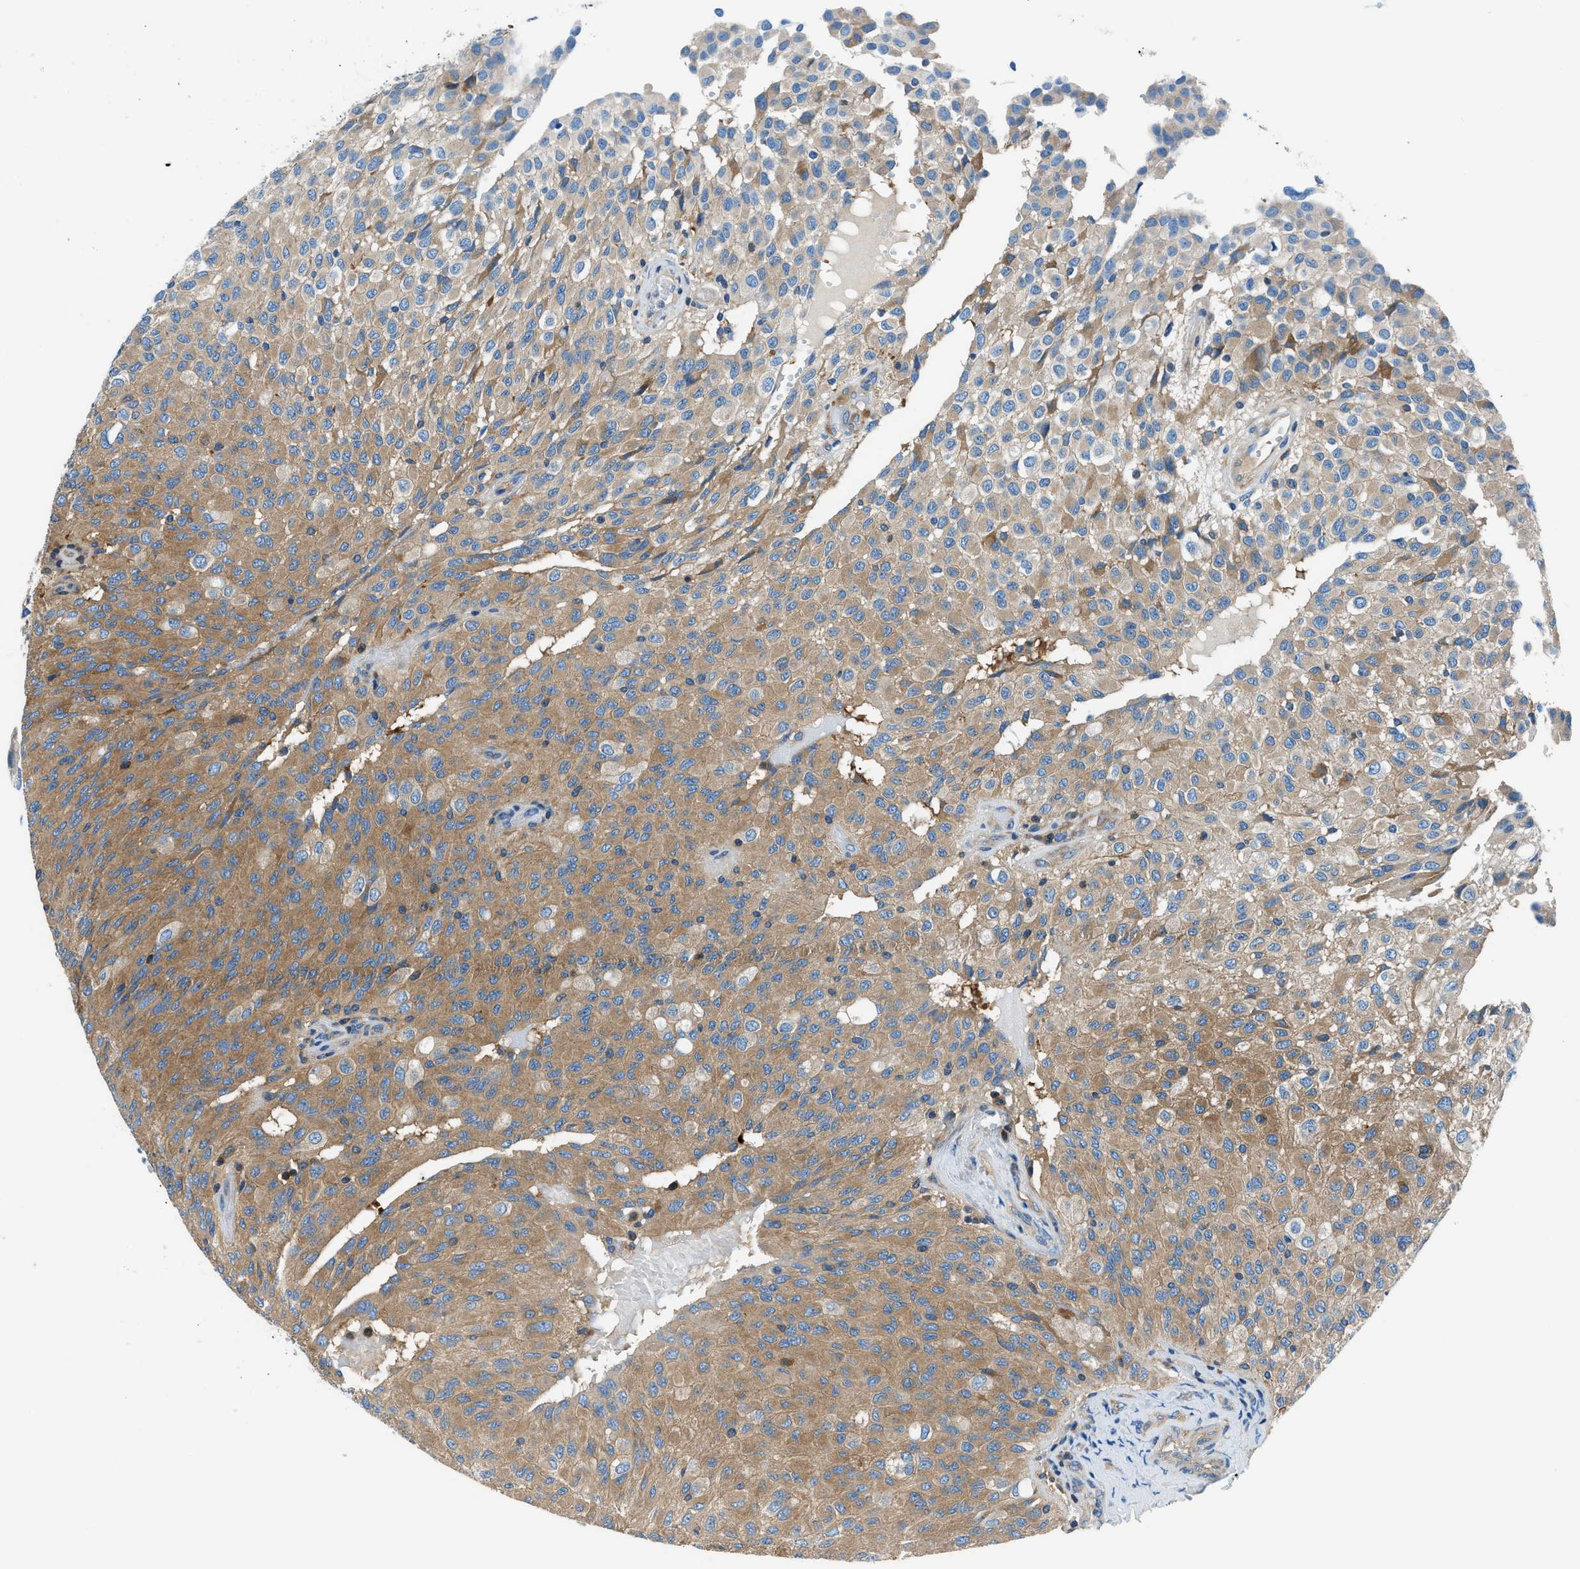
{"staining": {"intensity": "moderate", "quantity": "25%-75%", "location": "cytoplasmic/membranous"}, "tissue": "glioma", "cell_type": "Tumor cells", "image_type": "cancer", "snomed": [{"axis": "morphology", "description": "Glioma, malignant, High grade"}, {"axis": "topography", "description": "Brain"}], "caption": "Tumor cells demonstrate medium levels of moderate cytoplasmic/membranous expression in approximately 25%-75% of cells in glioma. The protein is stained brown, and the nuclei are stained in blue (DAB (3,3'-diaminobenzidine) IHC with brightfield microscopy, high magnification).", "gene": "SARS1", "patient": {"sex": "male", "age": 32}}